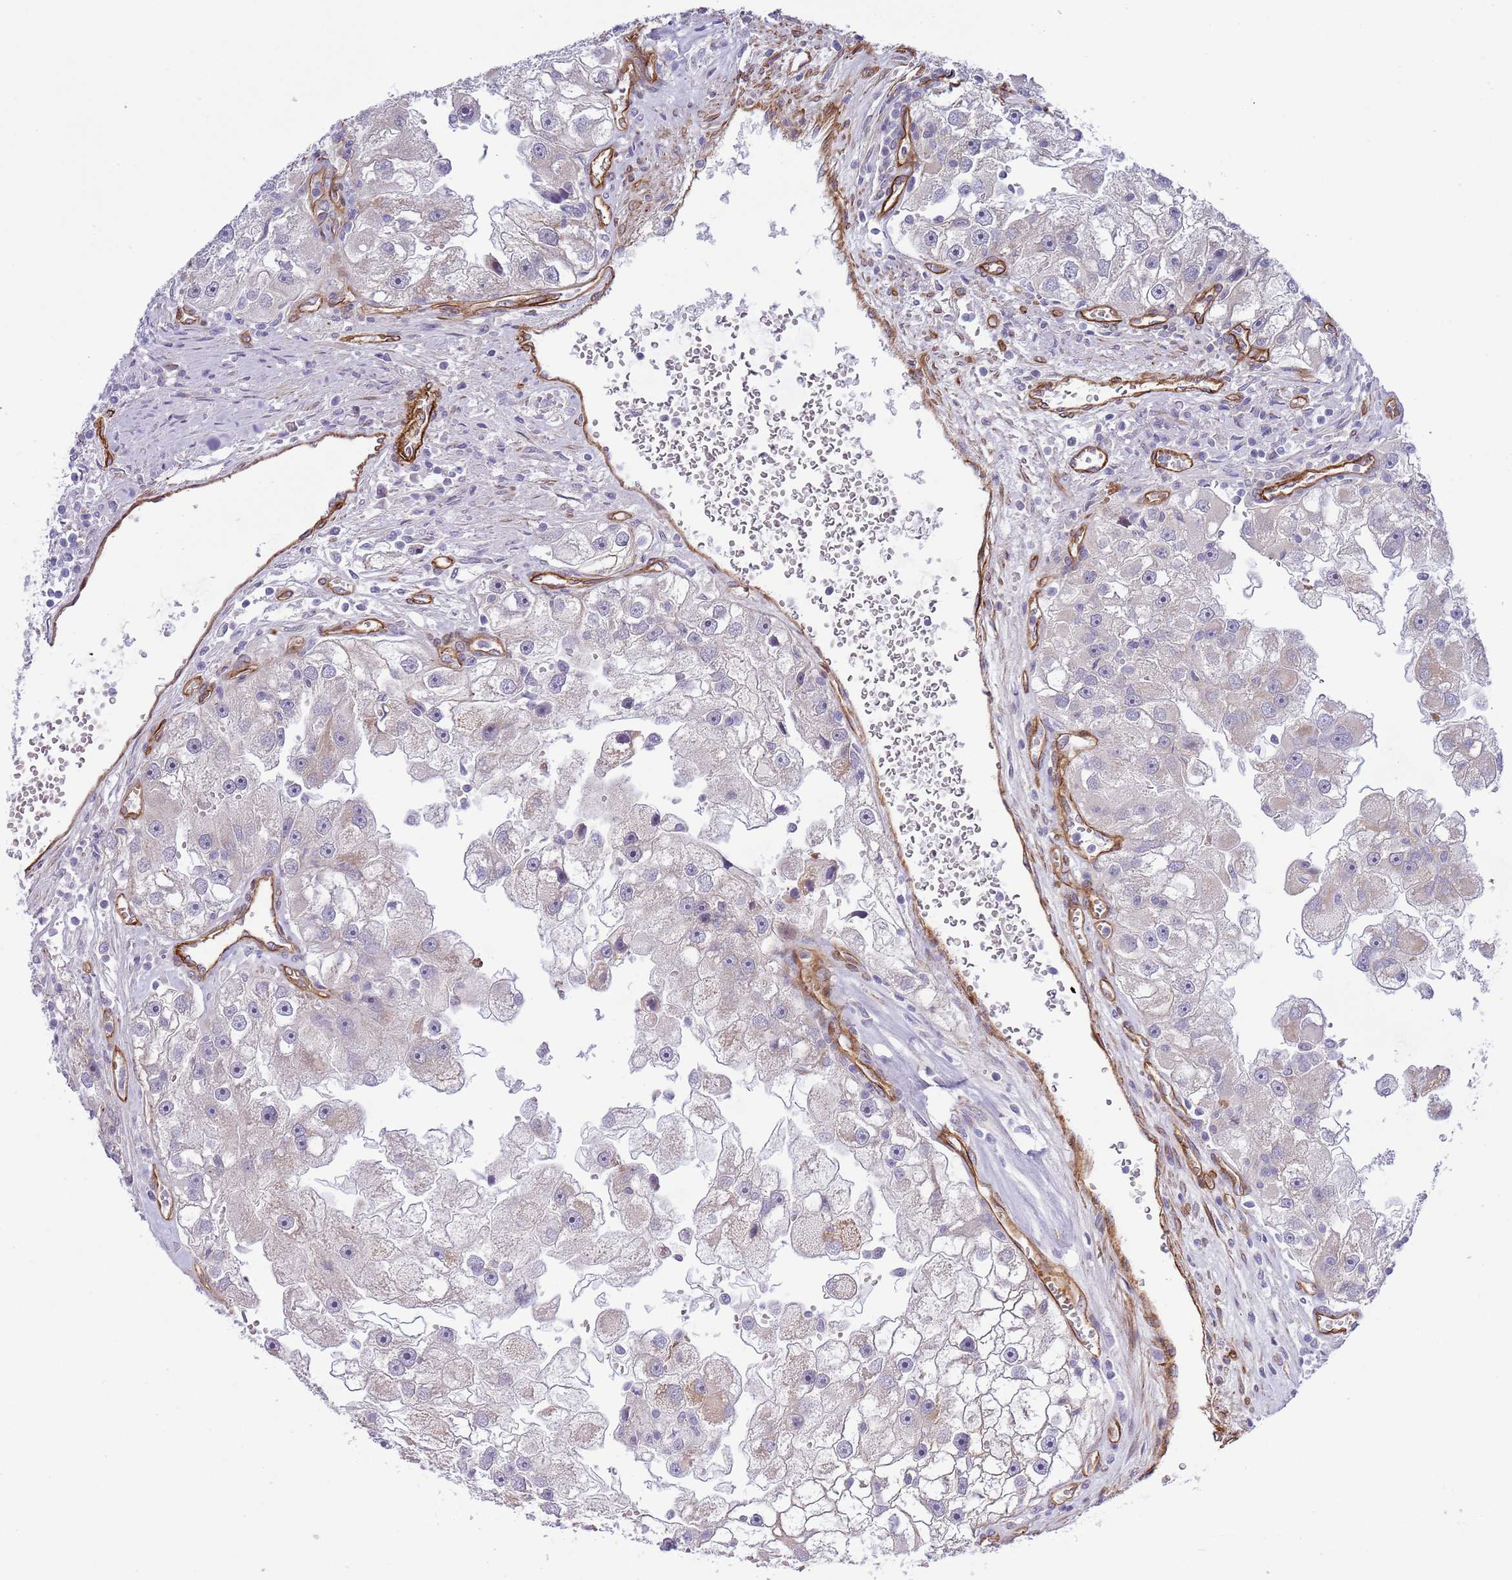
{"staining": {"intensity": "moderate", "quantity": "<25%", "location": "cytoplasmic/membranous"}, "tissue": "renal cancer", "cell_type": "Tumor cells", "image_type": "cancer", "snomed": [{"axis": "morphology", "description": "Adenocarcinoma, NOS"}, {"axis": "topography", "description": "Kidney"}], "caption": "Immunohistochemical staining of renal adenocarcinoma displays low levels of moderate cytoplasmic/membranous protein positivity in about <25% of tumor cells. (brown staining indicates protein expression, while blue staining denotes nuclei).", "gene": "NEK3", "patient": {"sex": "male", "age": 63}}